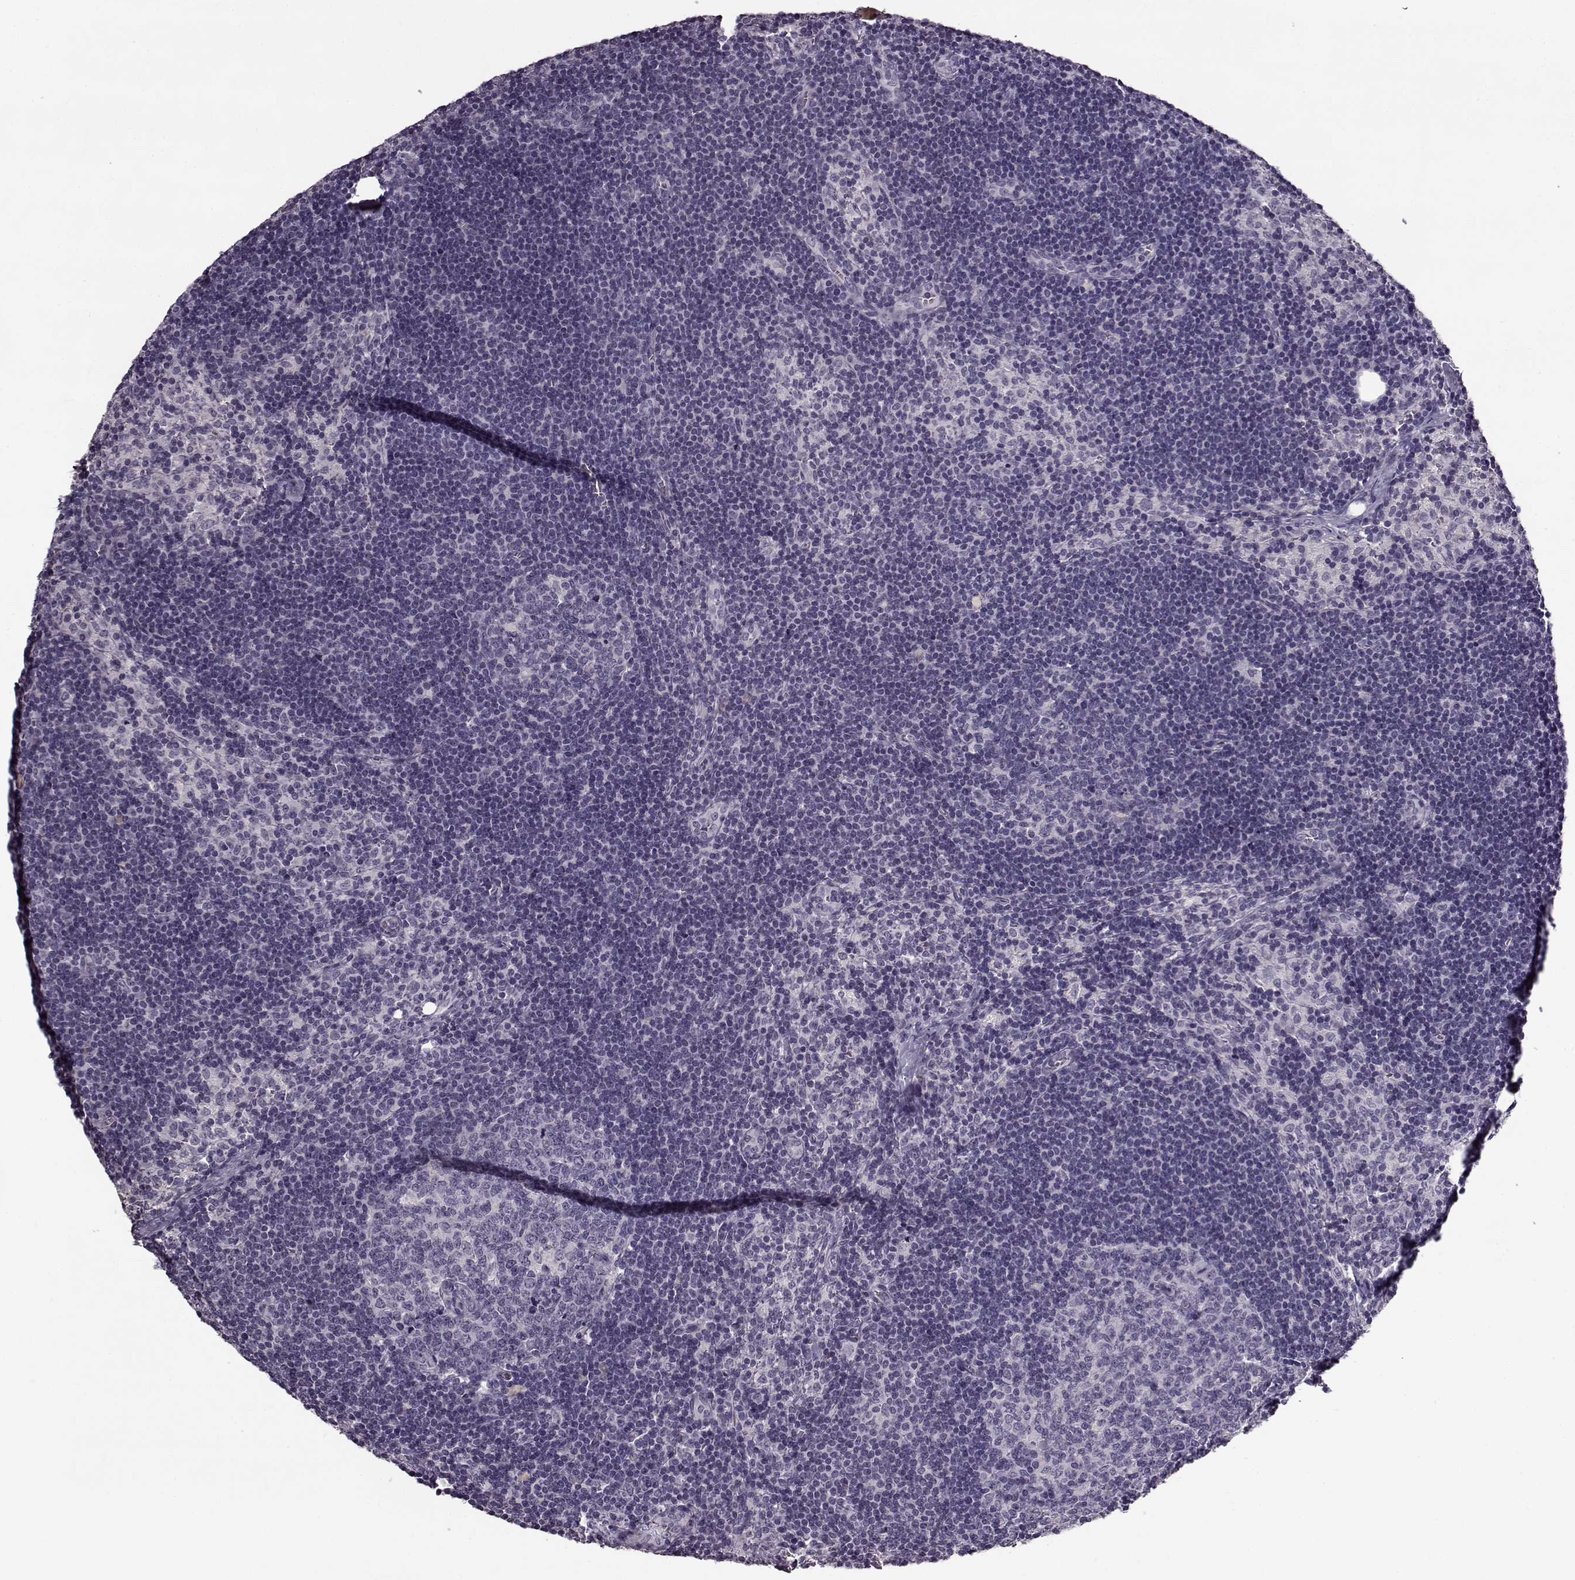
{"staining": {"intensity": "negative", "quantity": "none", "location": "none"}, "tissue": "lymph node", "cell_type": "Germinal center cells", "image_type": "normal", "snomed": [{"axis": "morphology", "description": "Normal tissue, NOS"}, {"axis": "topography", "description": "Lymph node"}], "caption": "Immunohistochemistry of unremarkable human lymph node displays no expression in germinal center cells.", "gene": "FSHB", "patient": {"sex": "female", "age": 52}}